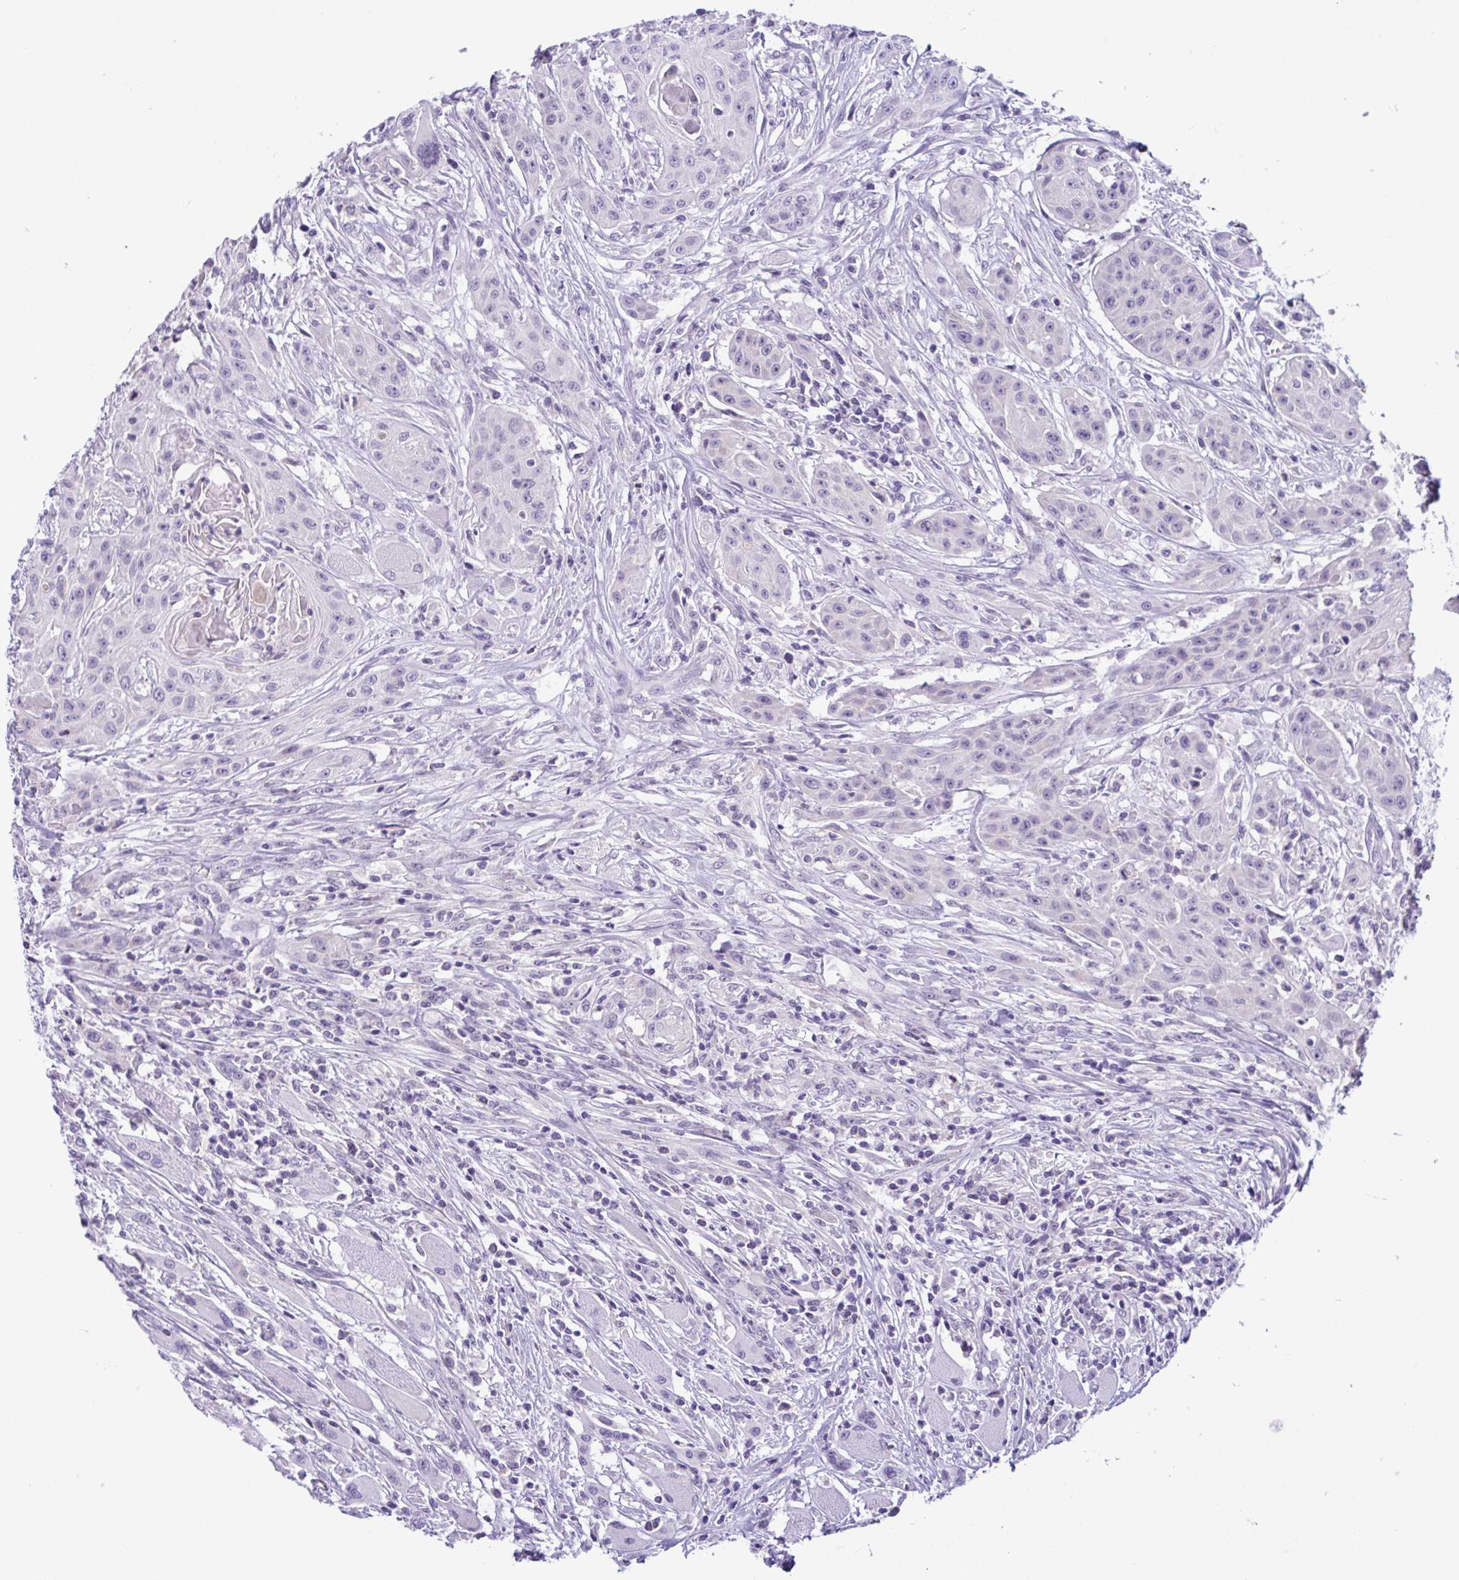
{"staining": {"intensity": "negative", "quantity": "none", "location": "none"}, "tissue": "head and neck cancer", "cell_type": "Tumor cells", "image_type": "cancer", "snomed": [{"axis": "morphology", "description": "Squamous cell carcinoma, NOS"}, {"axis": "topography", "description": "Oral tissue"}, {"axis": "topography", "description": "Head-Neck"}, {"axis": "topography", "description": "Neck, NOS"}], "caption": "Tumor cells are negative for protein expression in human head and neck squamous cell carcinoma.", "gene": "WNT9B", "patient": {"sex": "female", "age": 55}}